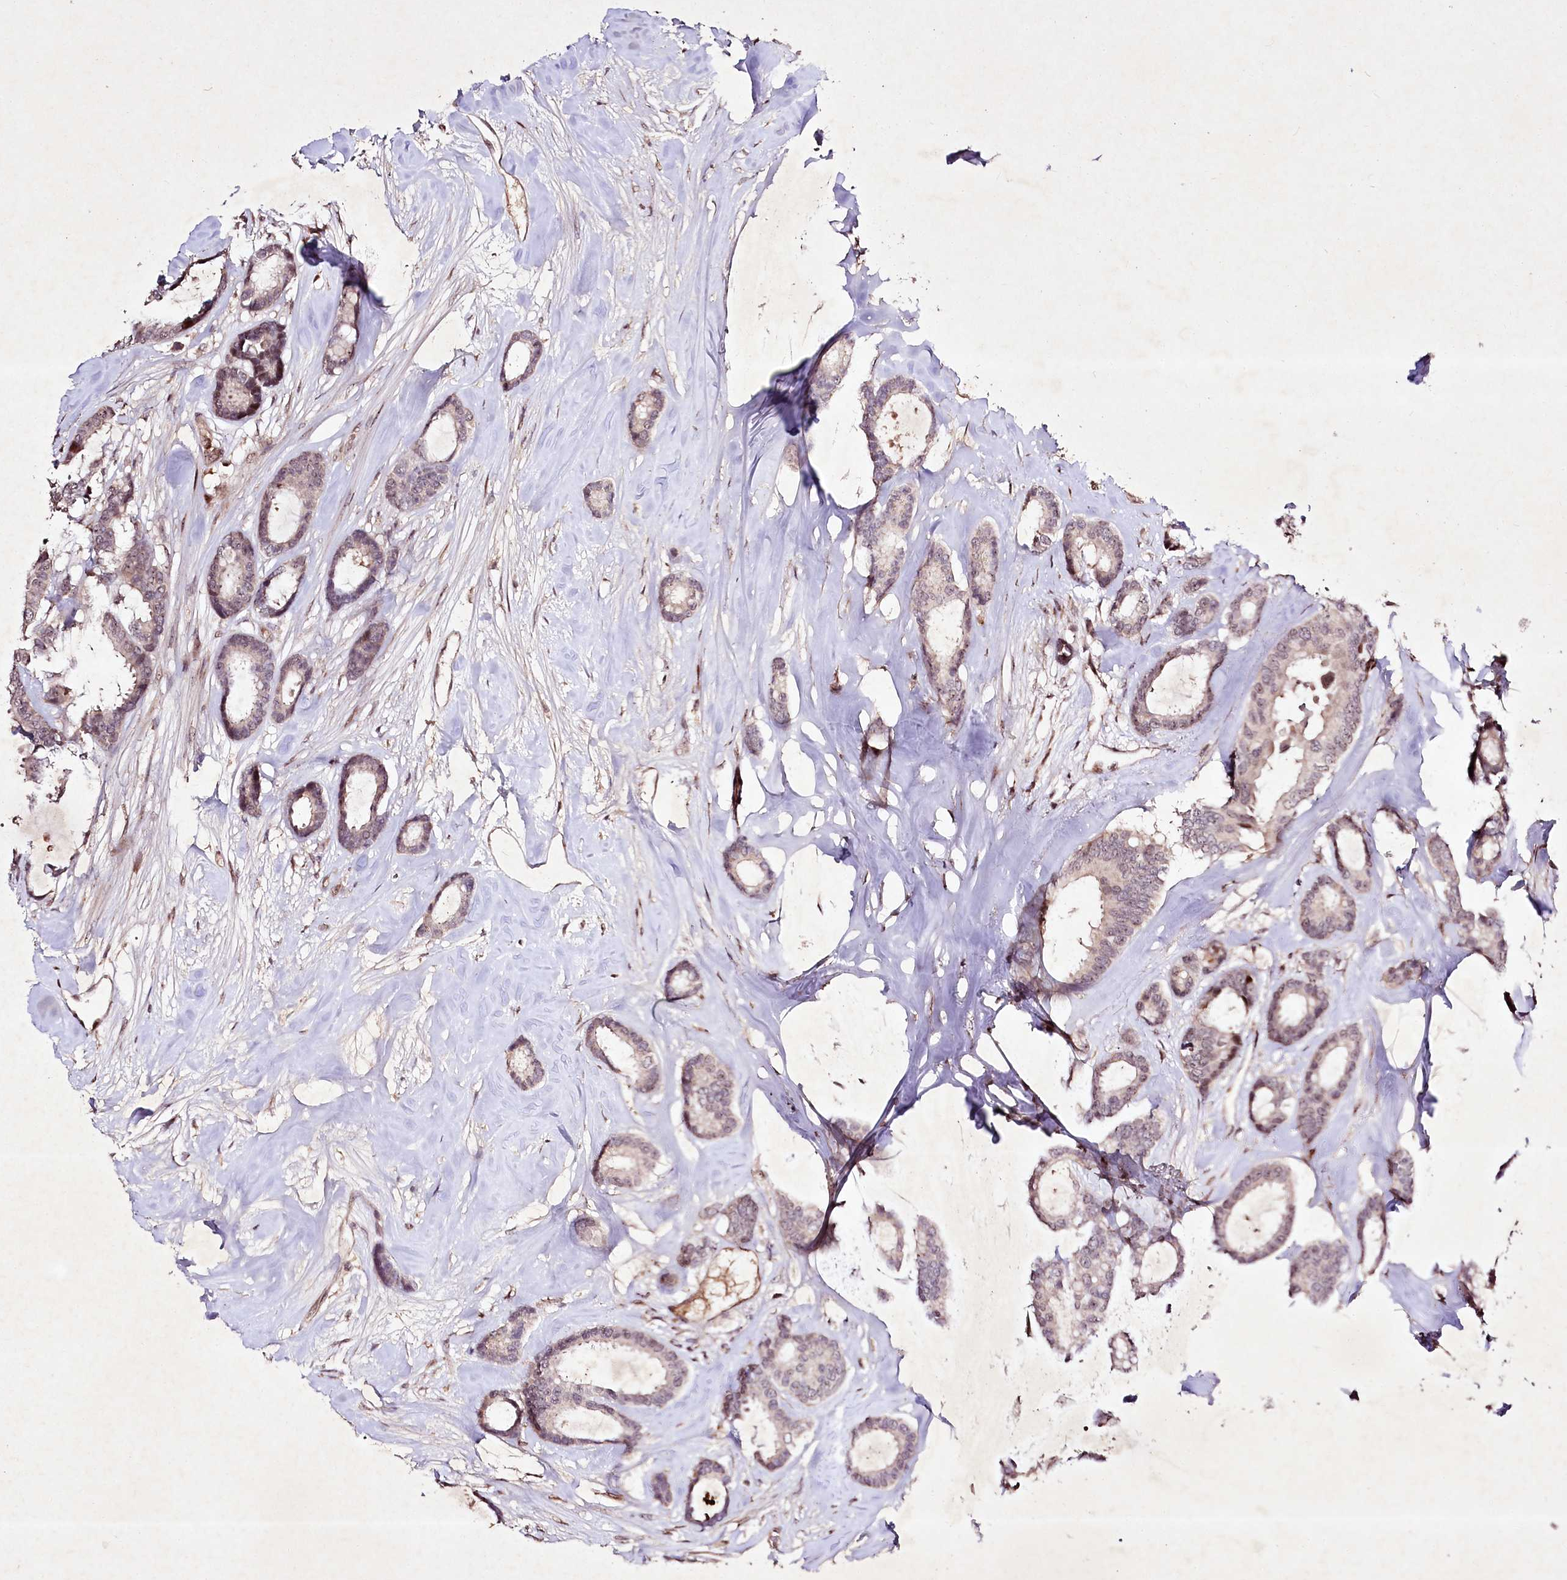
{"staining": {"intensity": "negative", "quantity": "none", "location": "none"}, "tissue": "breast cancer", "cell_type": "Tumor cells", "image_type": "cancer", "snomed": [{"axis": "morphology", "description": "Duct carcinoma"}, {"axis": "topography", "description": "Breast"}], "caption": "The image reveals no staining of tumor cells in intraductal carcinoma (breast). The staining was performed using DAB to visualize the protein expression in brown, while the nuclei were stained in blue with hematoxylin (Magnification: 20x).", "gene": "DMP1", "patient": {"sex": "female", "age": 87}}